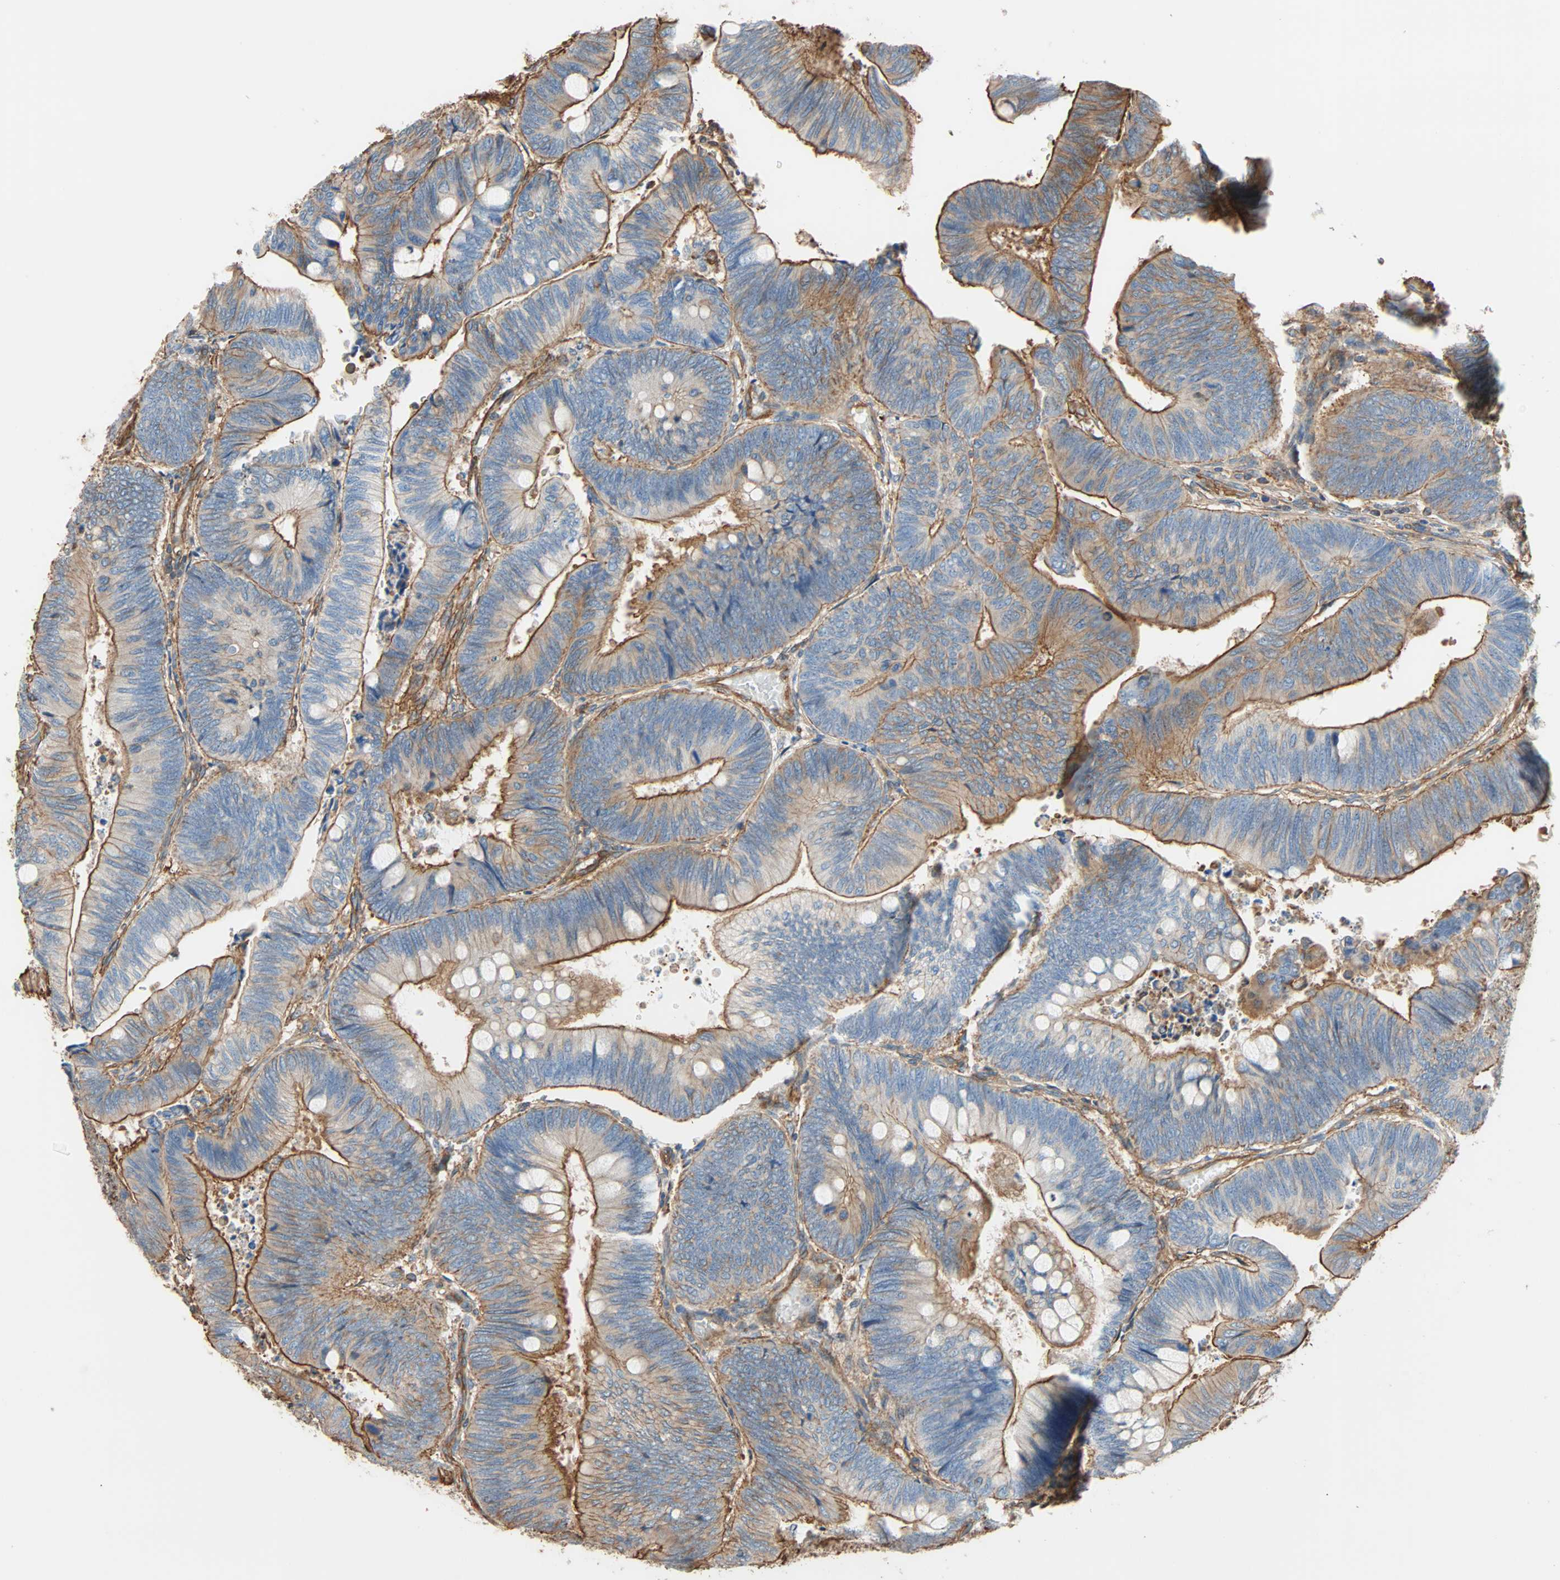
{"staining": {"intensity": "moderate", "quantity": ">75%", "location": "cytoplasmic/membranous"}, "tissue": "colorectal cancer", "cell_type": "Tumor cells", "image_type": "cancer", "snomed": [{"axis": "morphology", "description": "Normal tissue, NOS"}, {"axis": "morphology", "description": "Adenocarcinoma, NOS"}, {"axis": "topography", "description": "Rectum"}, {"axis": "topography", "description": "Peripheral nerve tissue"}], "caption": "A brown stain shows moderate cytoplasmic/membranous positivity of a protein in colorectal cancer tumor cells. (brown staining indicates protein expression, while blue staining denotes nuclei).", "gene": "GALNT10", "patient": {"sex": "male", "age": 92}}